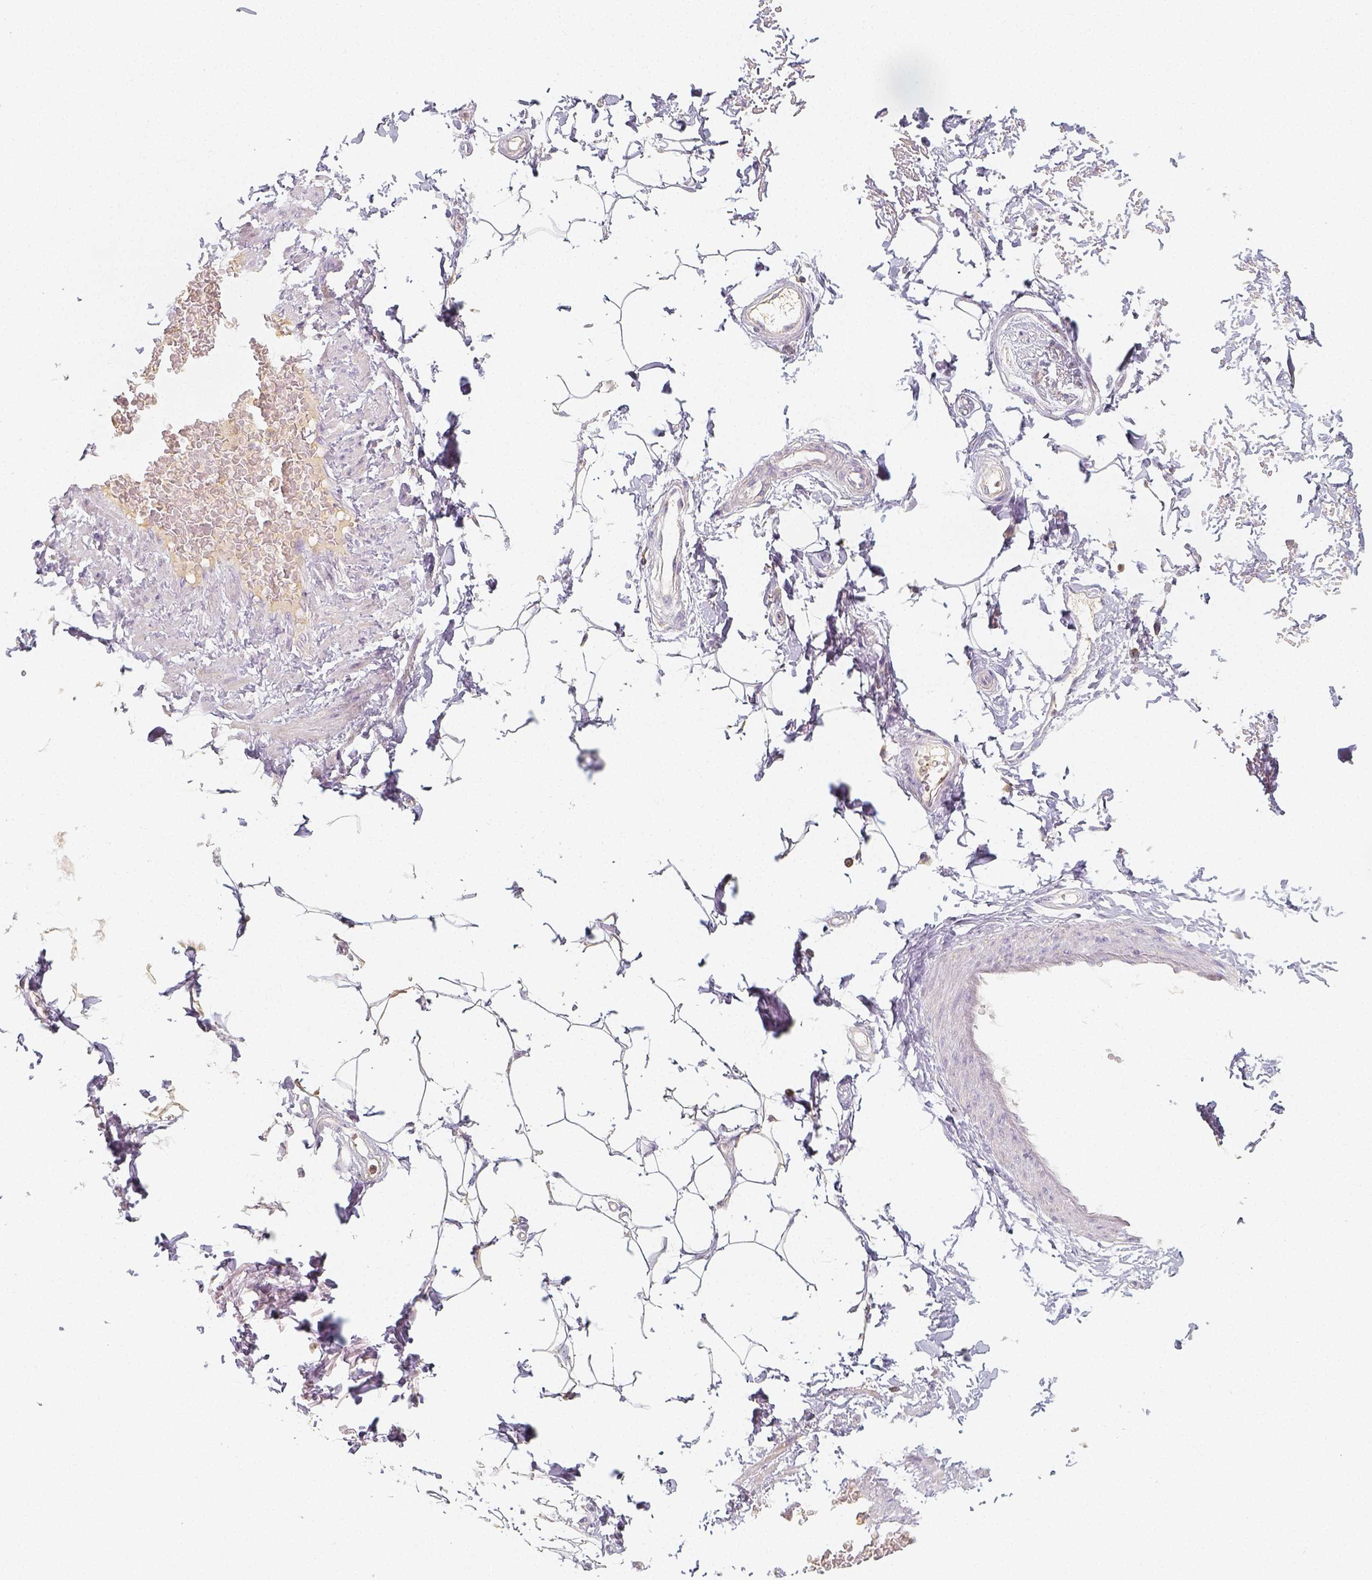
{"staining": {"intensity": "negative", "quantity": "none", "location": "none"}, "tissue": "adipose tissue", "cell_type": "Adipocytes", "image_type": "normal", "snomed": [{"axis": "morphology", "description": "Normal tissue, NOS"}, {"axis": "topography", "description": "Peripheral nerve tissue"}], "caption": "Protein analysis of unremarkable adipose tissue exhibits no significant staining in adipocytes. (Immunohistochemistry, brightfield microscopy, high magnification).", "gene": "PTPRJ", "patient": {"sex": "male", "age": 51}}